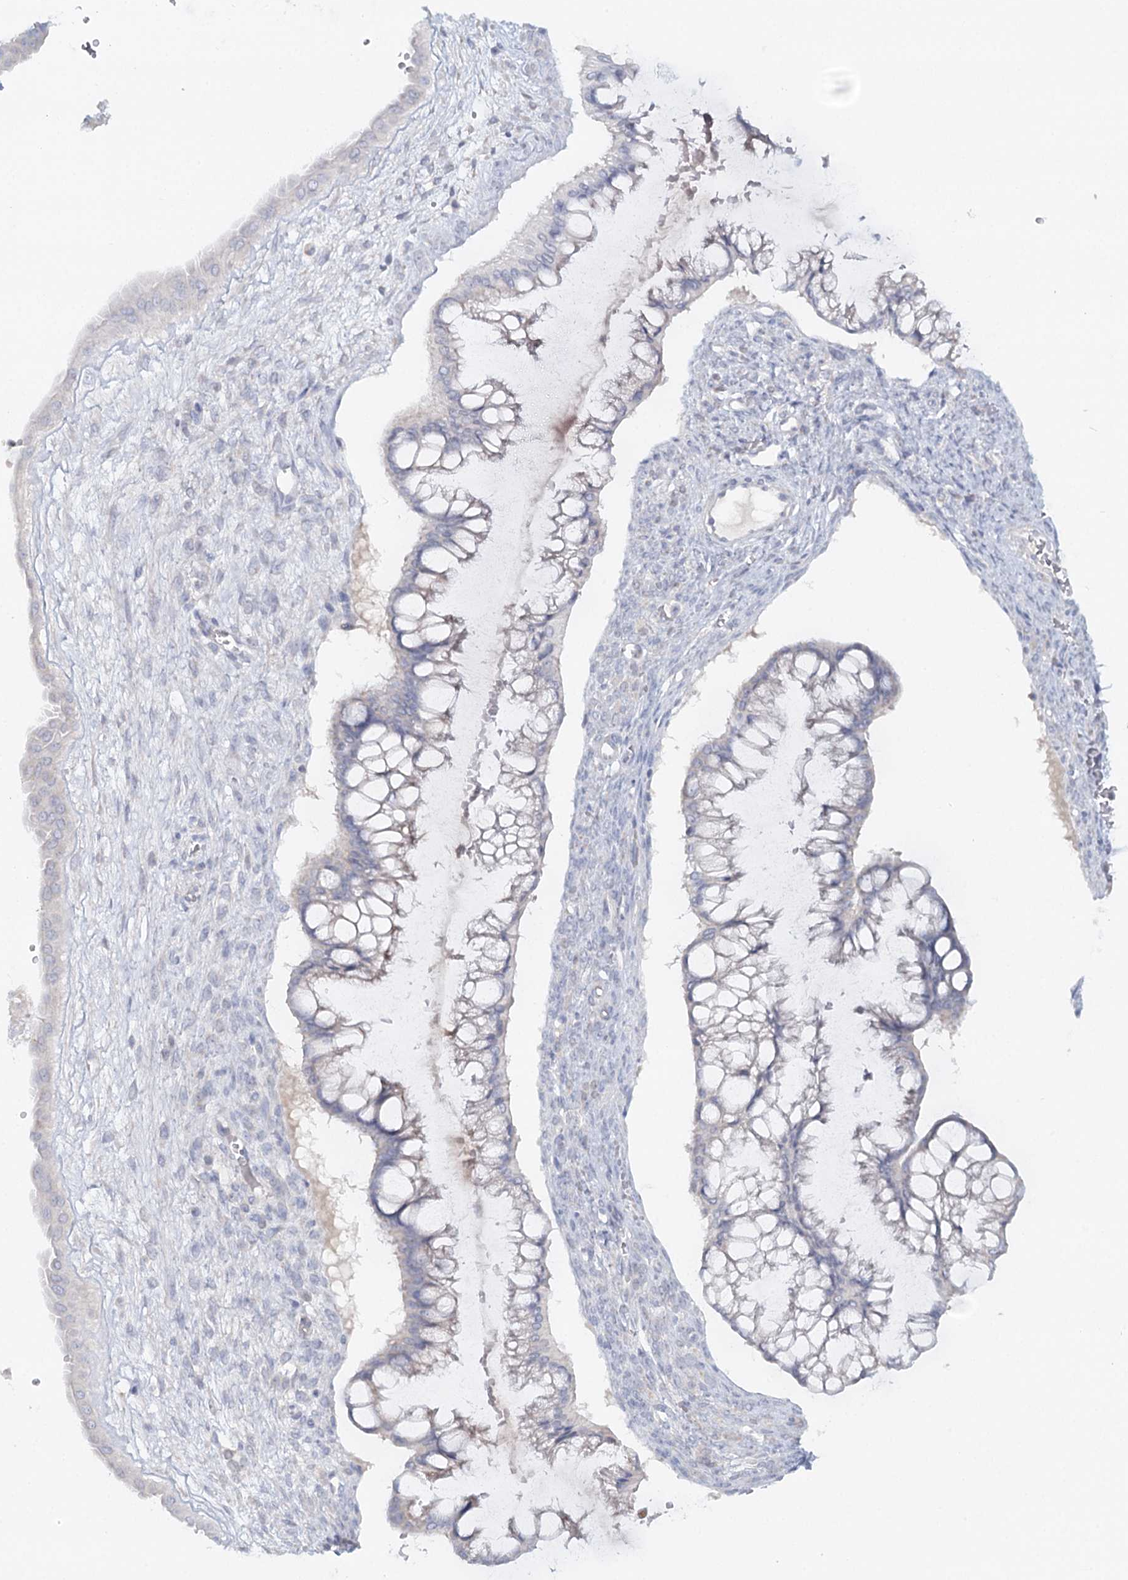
{"staining": {"intensity": "negative", "quantity": "none", "location": "none"}, "tissue": "ovarian cancer", "cell_type": "Tumor cells", "image_type": "cancer", "snomed": [{"axis": "morphology", "description": "Cystadenocarcinoma, mucinous, NOS"}, {"axis": "topography", "description": "Ovary"}], "caption": "This is an immunohistochemistry (IHC) micrograph of ovarian cancer (mucinous cystadenocarcinoma). There is no staining in tumor cells.", "gene": "PSAPL1", "patient": {"sex": "female", "age": 73}}